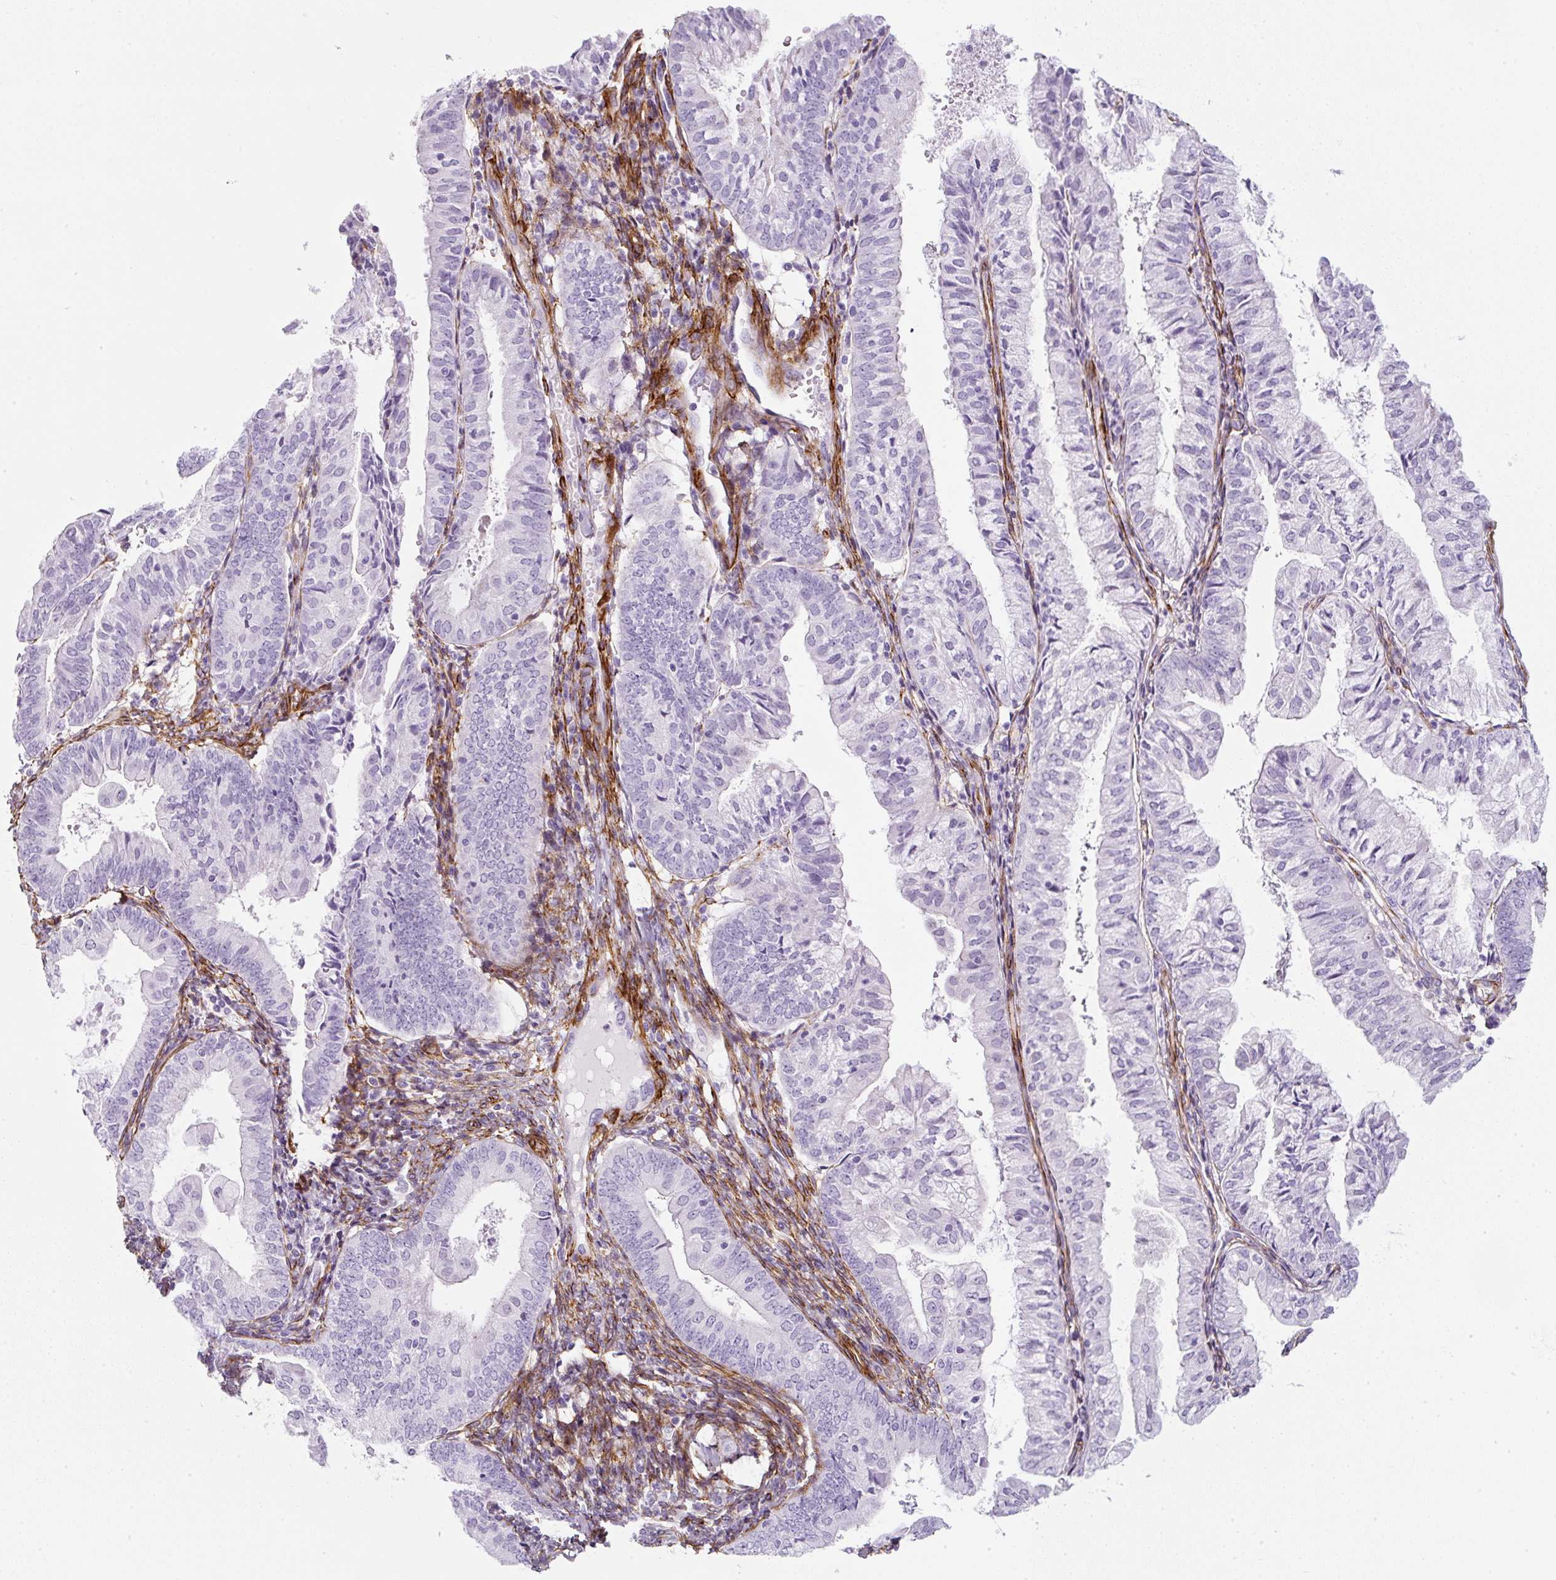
{"staining": {"intensity": "negative", "quantity": "none", "location": "none"}, "tissue": "endometrial cancer", "cell_type": "Tumor cells", "image_type": "cancer", "snomed": [{"axis": "morphology", "description": "Adenocarcinoma, NOS"}, {"axis": "topography", "description": "Endometrium"}], "caption": "Immunohistochemistry photomicrograph of neoplastic tissue: adenocarcinoma (endometrial) stained with DAB exhibits no significant protein expression in tumor cells.", "gene": "CAVIN3", "patient": {"sex": "female", "age": 55}}